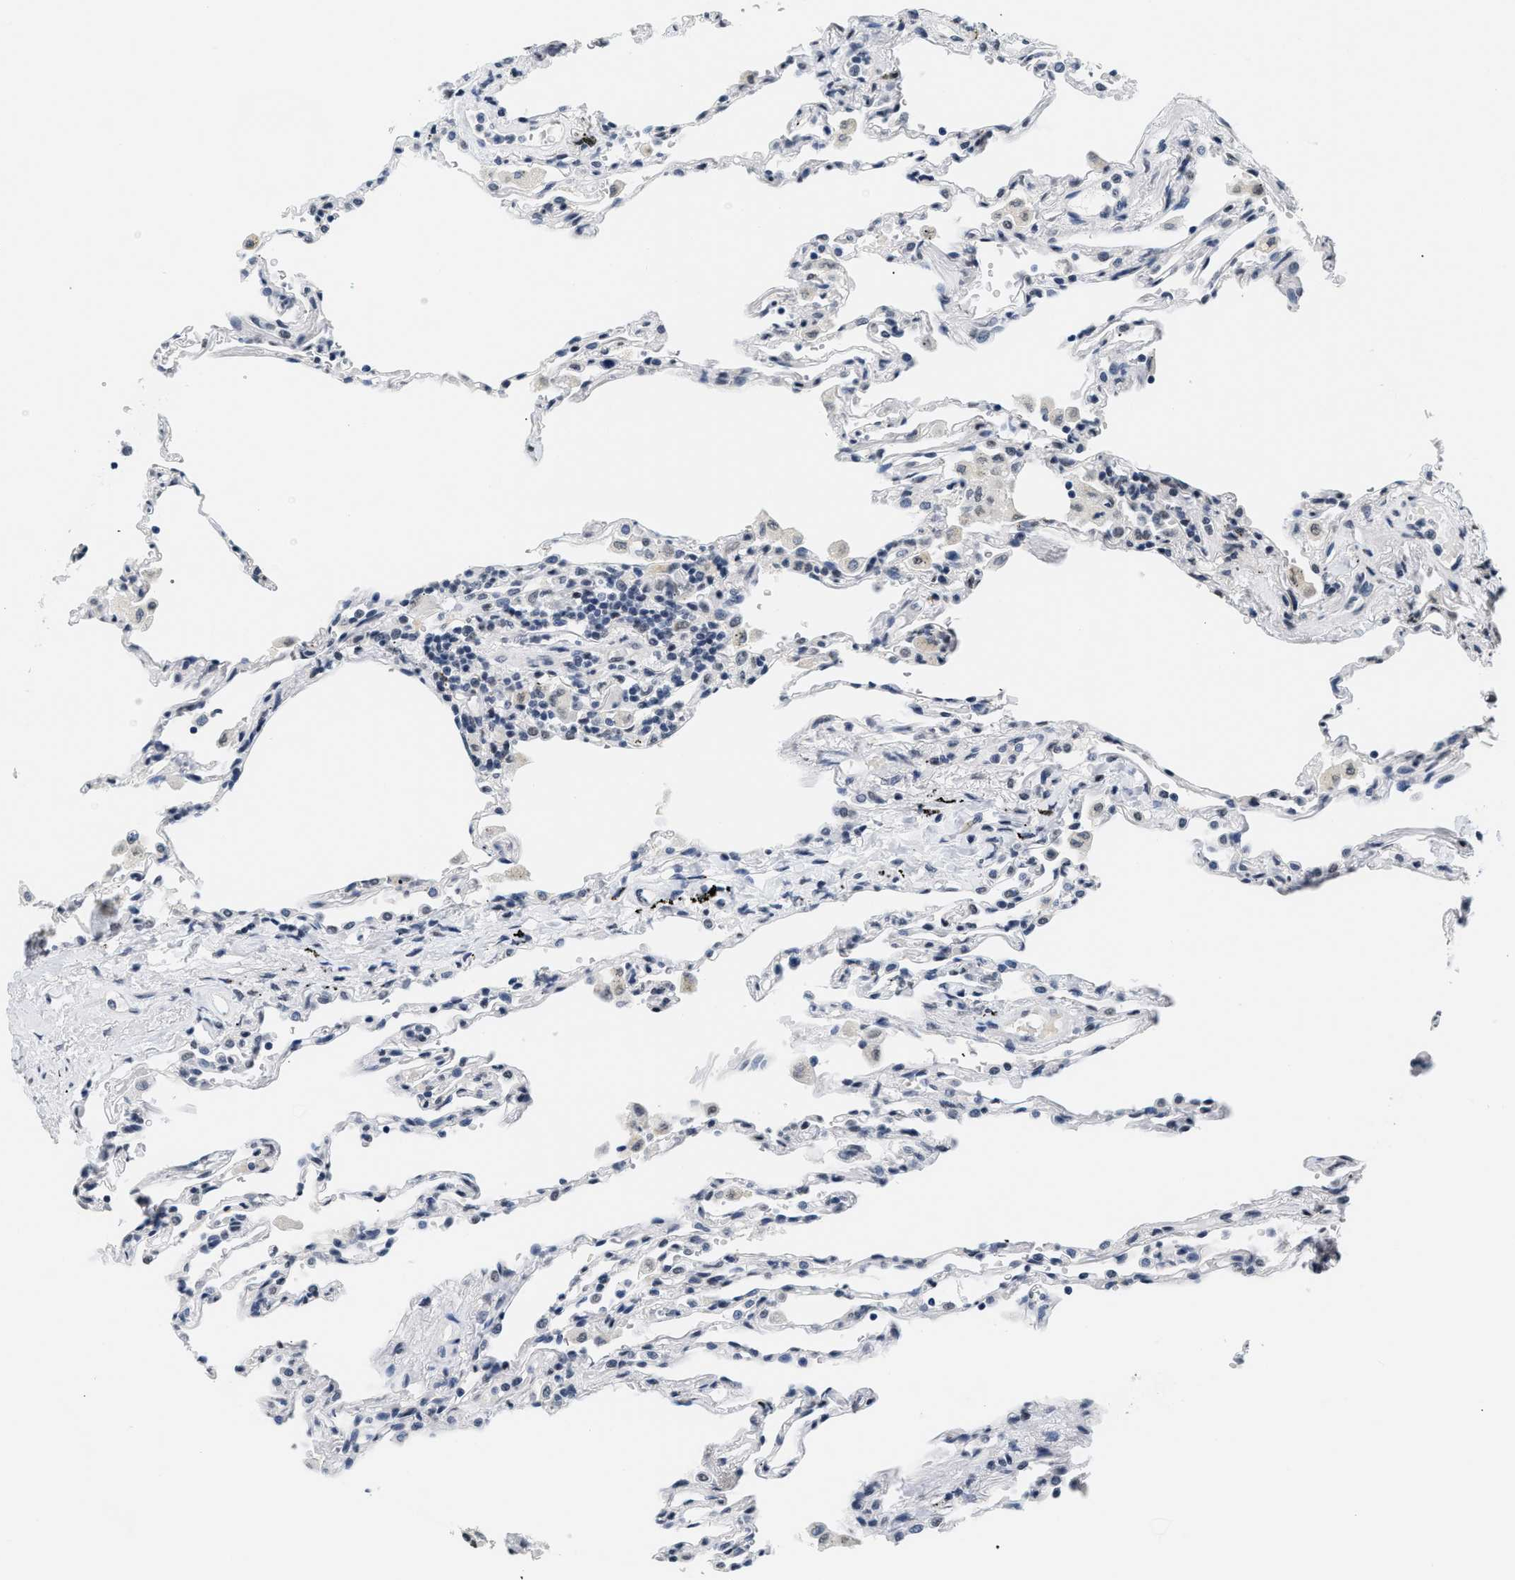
{"staining": {"intensity": "negative", "quantity": "none", "location": "none"}, "tissue": "lung", "cell_type": "Alveolar cells", "image_type": "normal", "snomed": [{"axis": "morphology", "description": "Normal tissue, NOS"}, {"axis": "topography", "description": "Lung"}], "caption": "DAB (3,3'-diaminobenzidine) immunohistochemical staining of normal human lung shows no significant staining in alveolar cells.", "gene": "RAF1", "patient": {"sex": "male", "age": 59}}